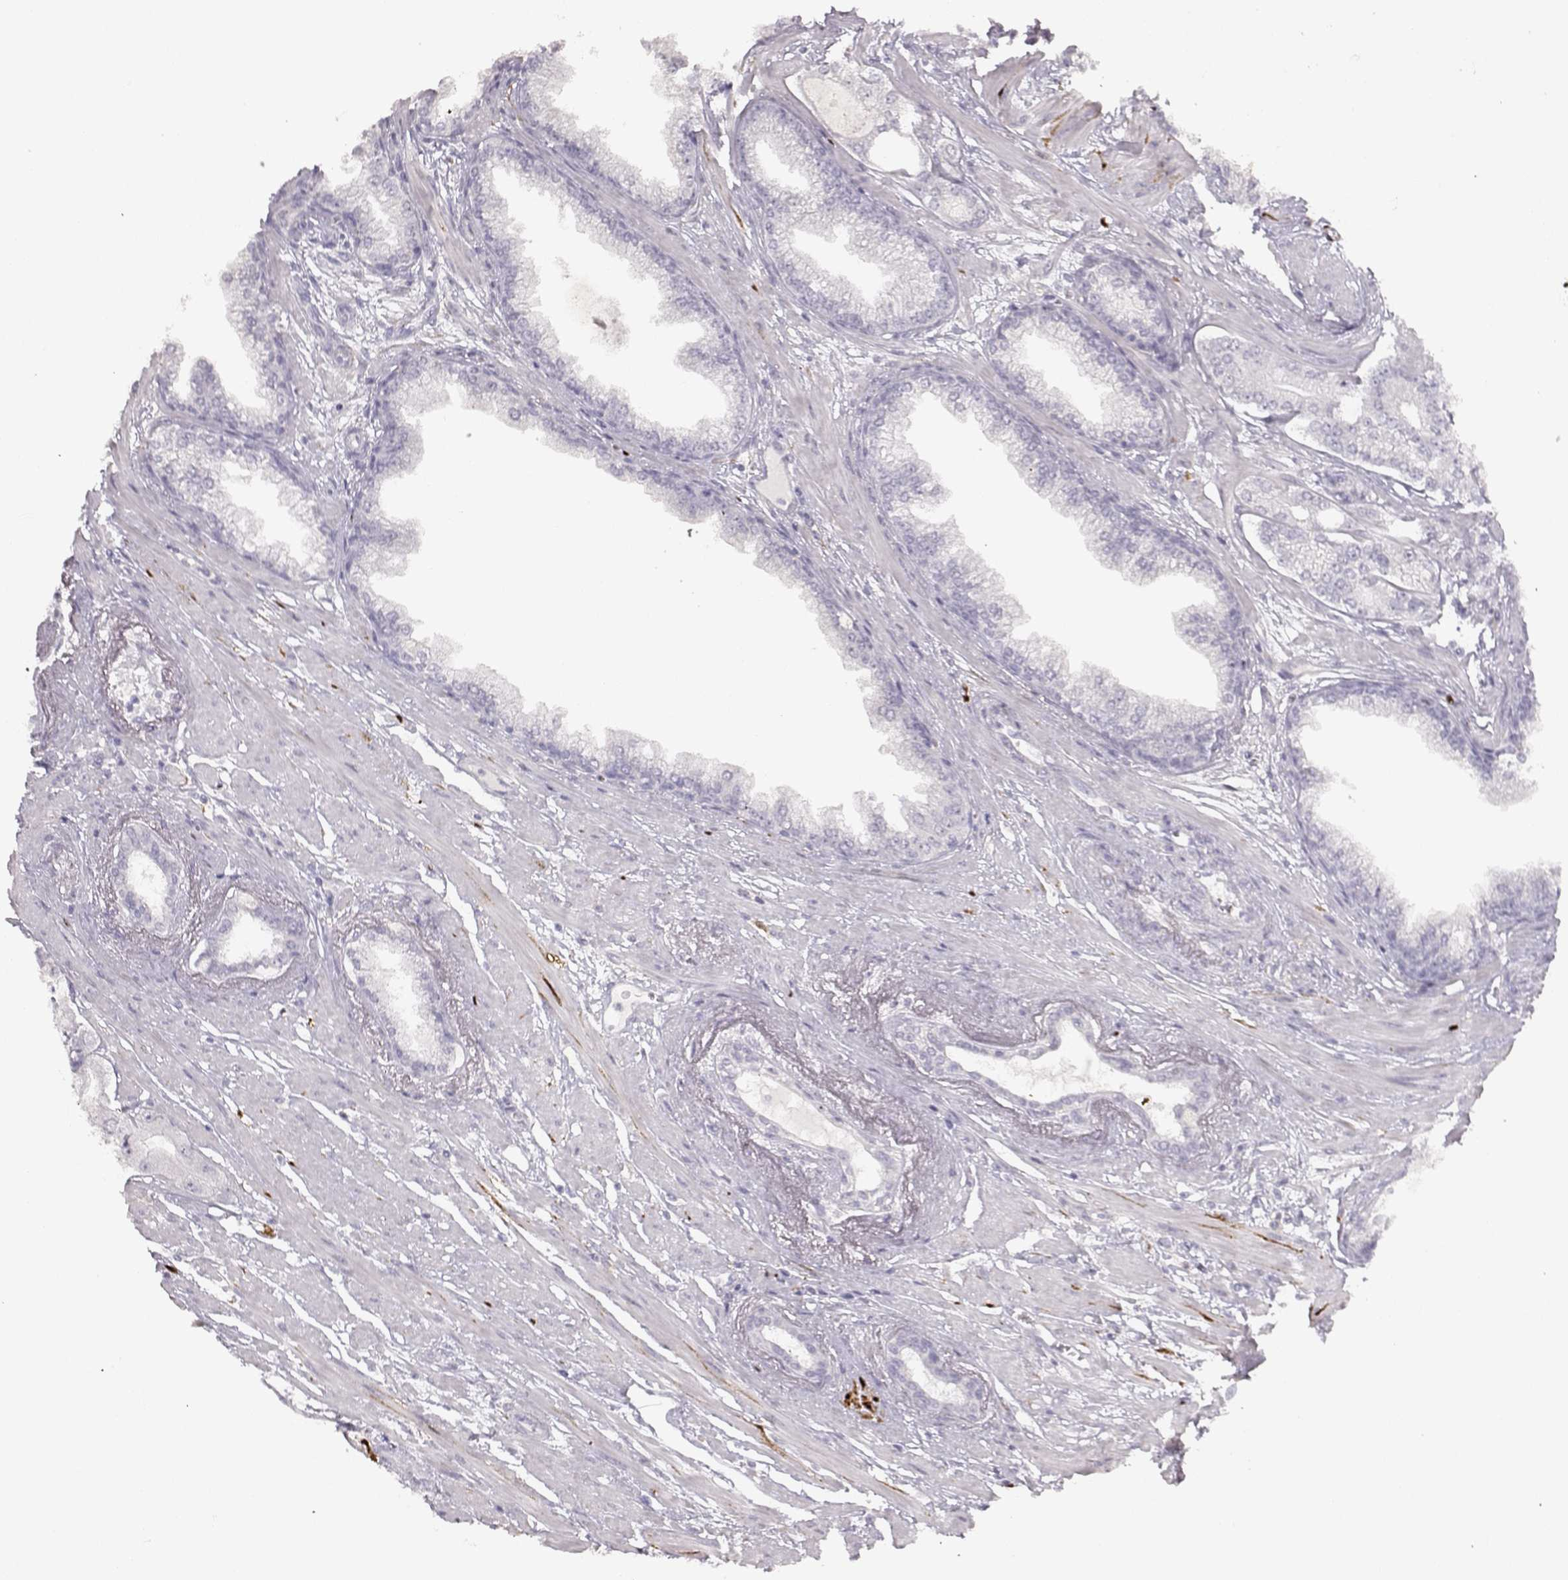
{"staining": {"intensity": "negative", "quantity": "none", "location": "none"}, "tissue": "prostate cancer", "cell_type": "Tumor cells", "image_type": "cancer", "snomed": [{"axis": "morphology", "description": "Adenocarcinoma, Low grade"}, {"axis": "topography", "description": "Prostate"}], "caption": "A histopathology image of prostate cancer stained for a protein reveals no brown staining in tumor cells.", "gene": "S100B", "patient": {"sex": "male", "age": 60}}